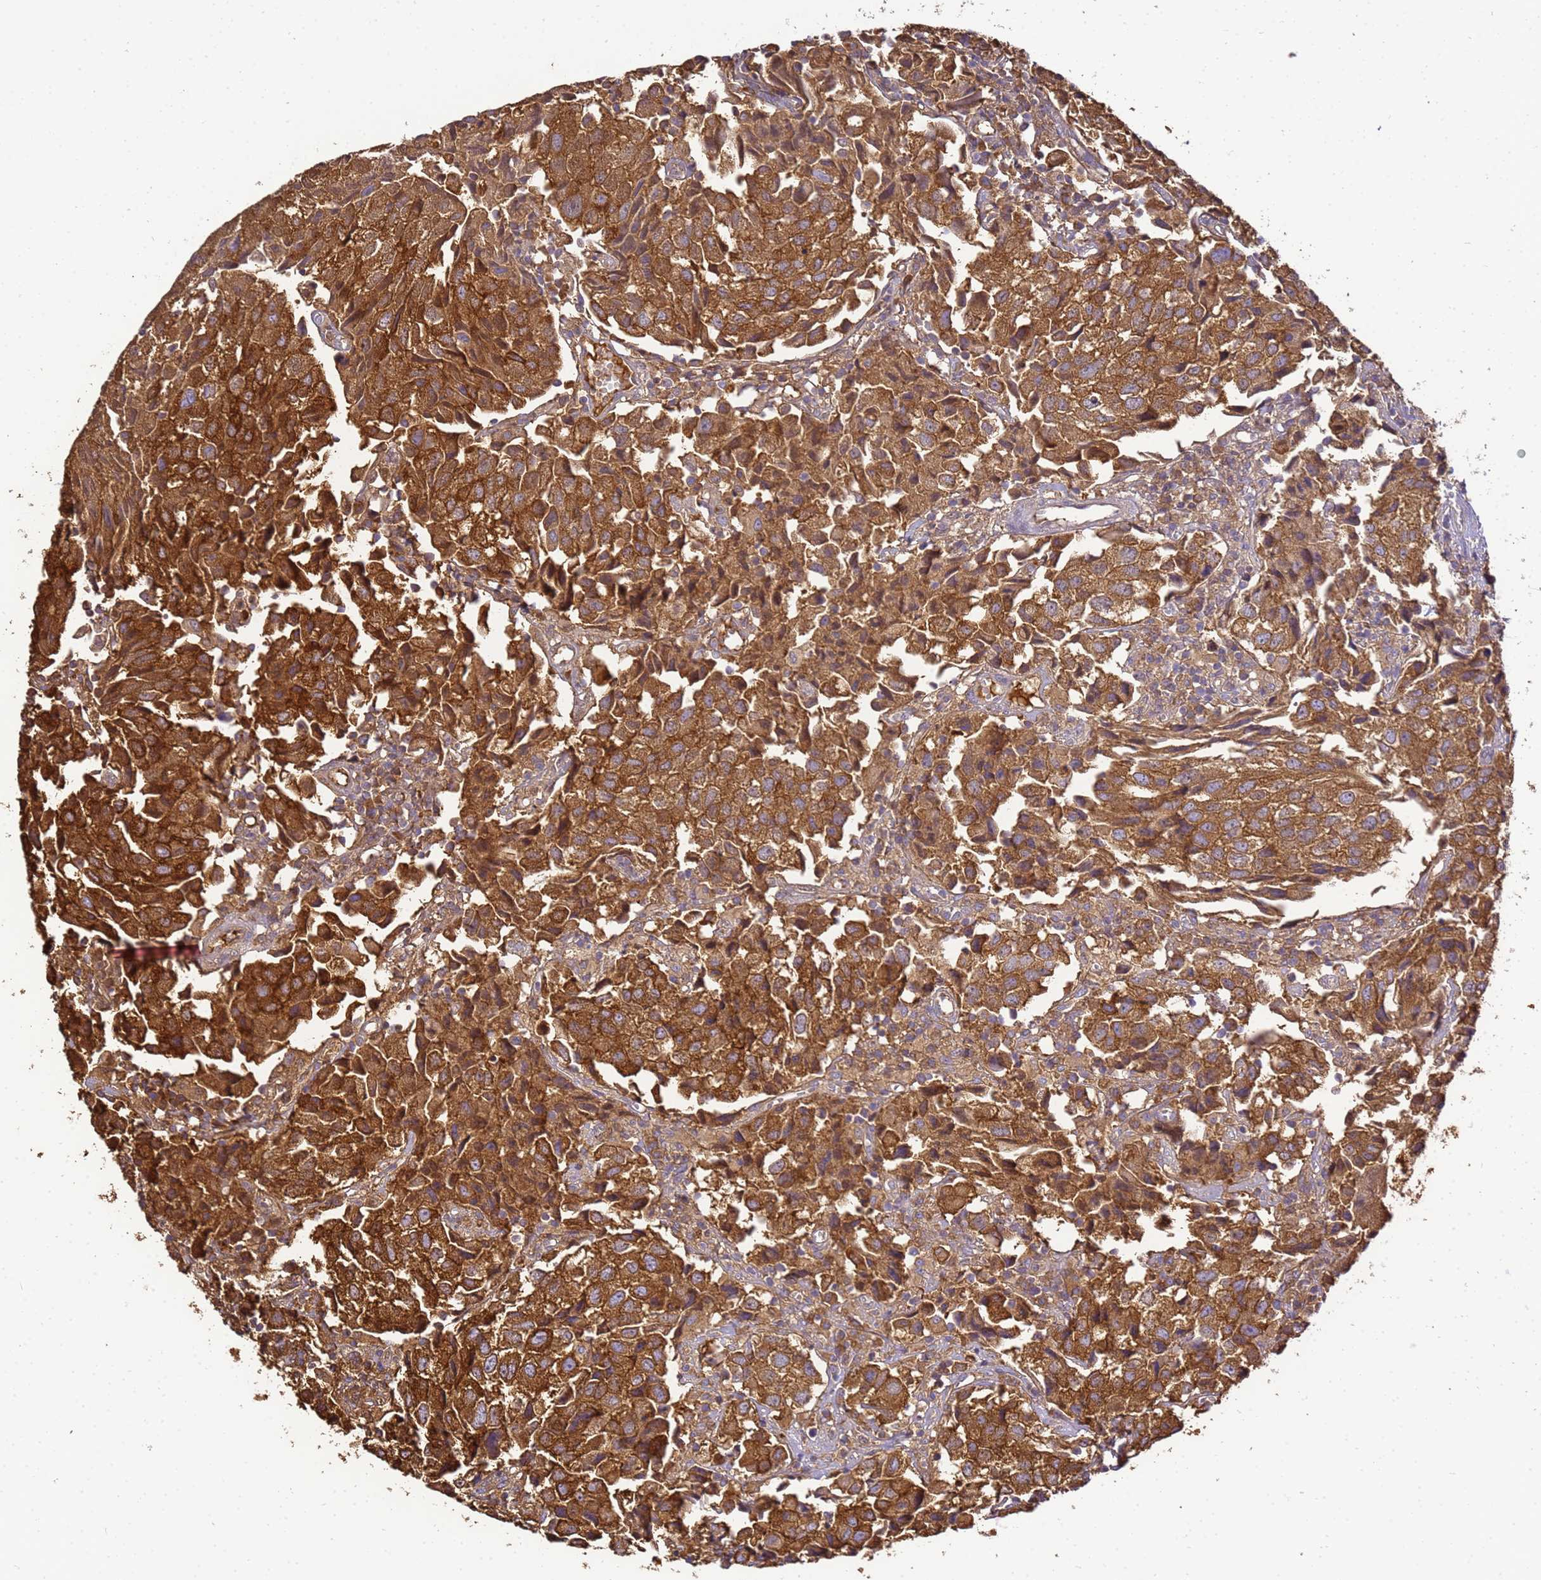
{"staining": {"intensity": "strong", "quantity": ">75%", "location": "cytoplasmic/membranous"}, "tissue": "urothelial cancer", "cell_type": "Tumor cells", "image_type": "cancer", "snomed": [{"axis": "morphology", "description": "Urothelial carcinoma, High grade"}, {"axis": "topography", "description": "Urinary bladder"}], "caption": "Strong cytoplasmic/membranous expression is seen in approximately >75% of tumor cells in high-grade urothelial carcinoma.", "gene": "NARS1", "patient": {"sex": "female", "age": 75}}